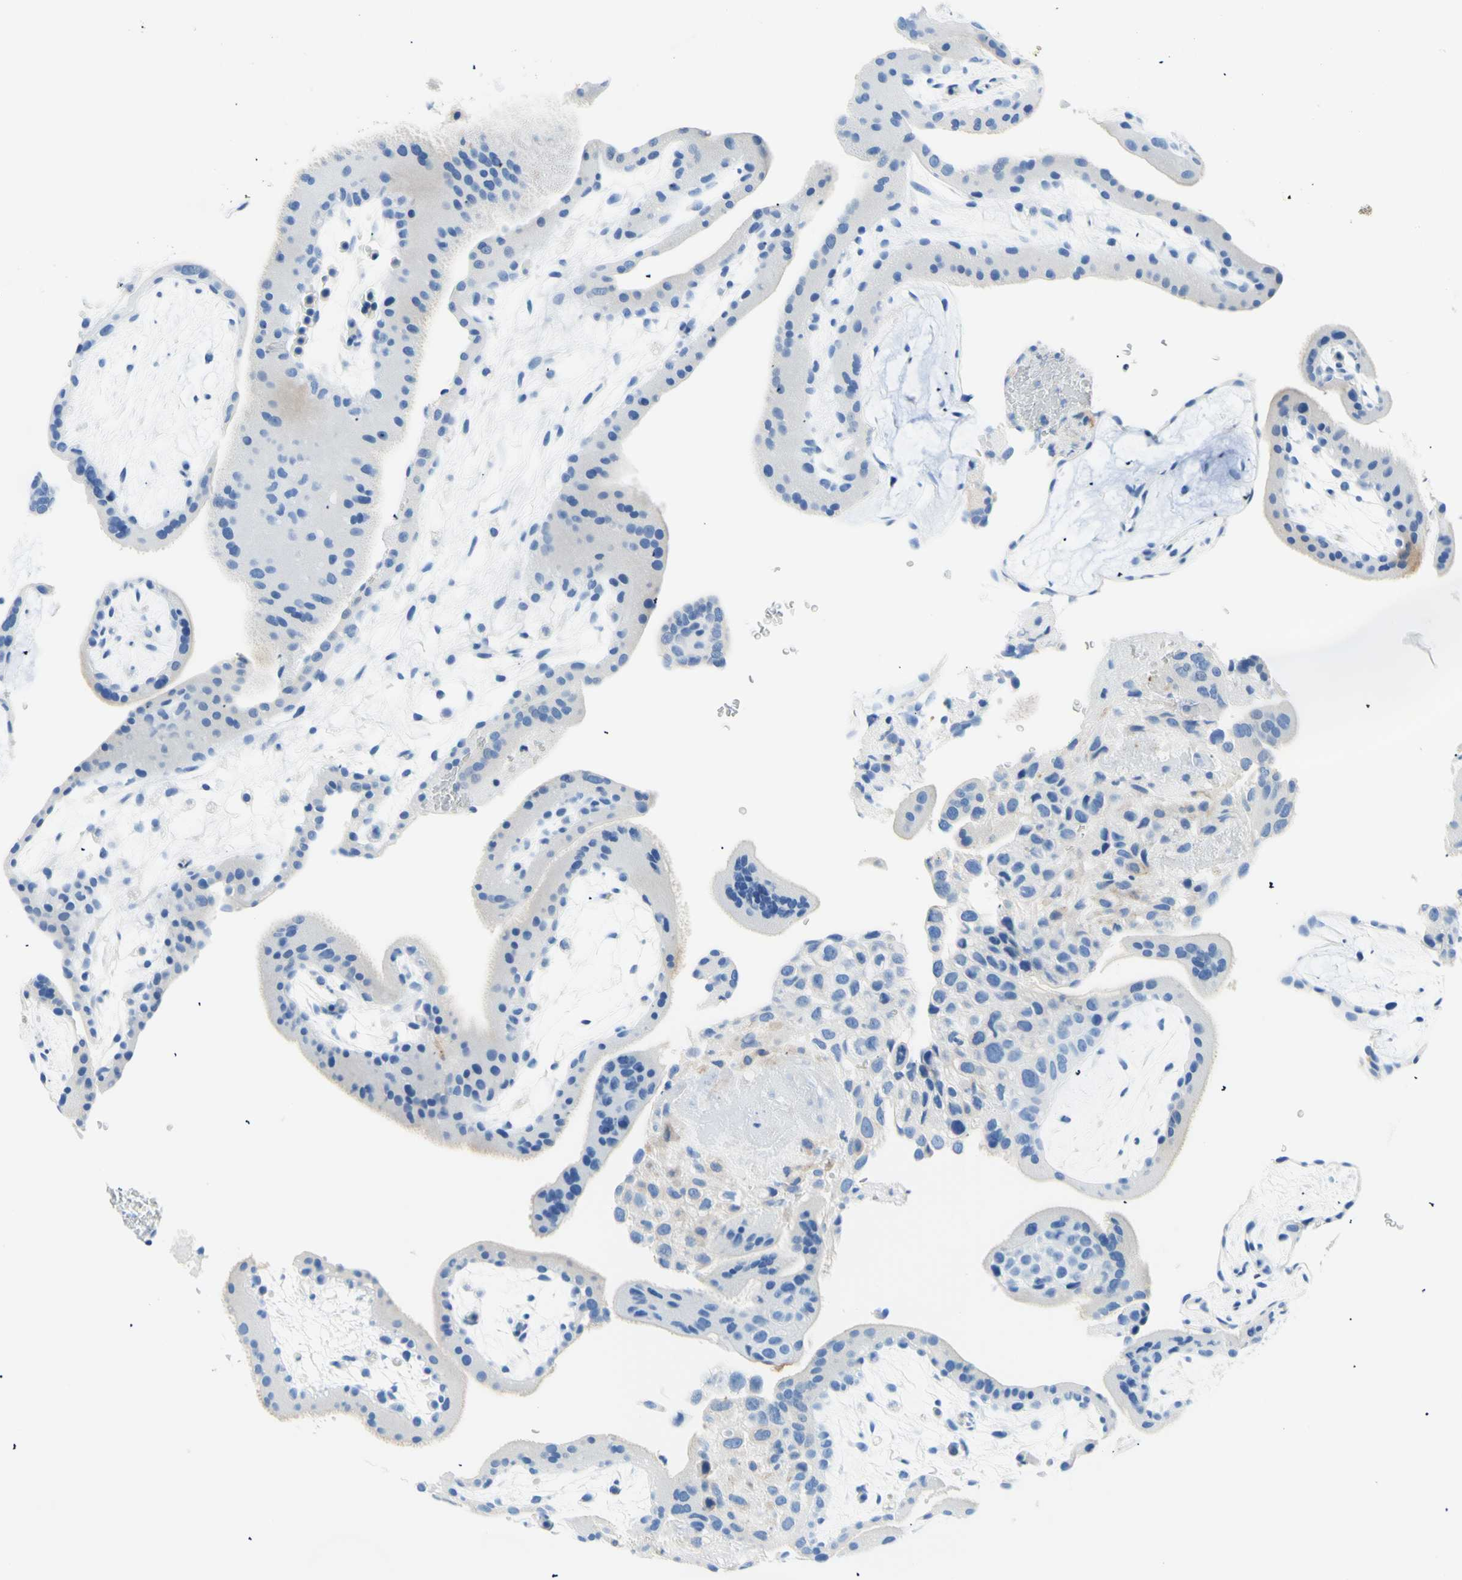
{"staining": {"intensity": "negative", "quantity": "none", "location": "none"}, "tissue": "placenta", "cell_type": "Decidual cells", "image_type": "normal", "snomed": [{"axis": "morphology", "description": "Normal tissue, NOS"}, {"axis": "topography", "description": "Placenta"}], "caption": "IHC micrograph of unremarkable placenta stained for a protein (brown), which exhibits no staining in decidual cells.", "gene": "HPCA", "patient": {"sex": "female", "age": 19}}